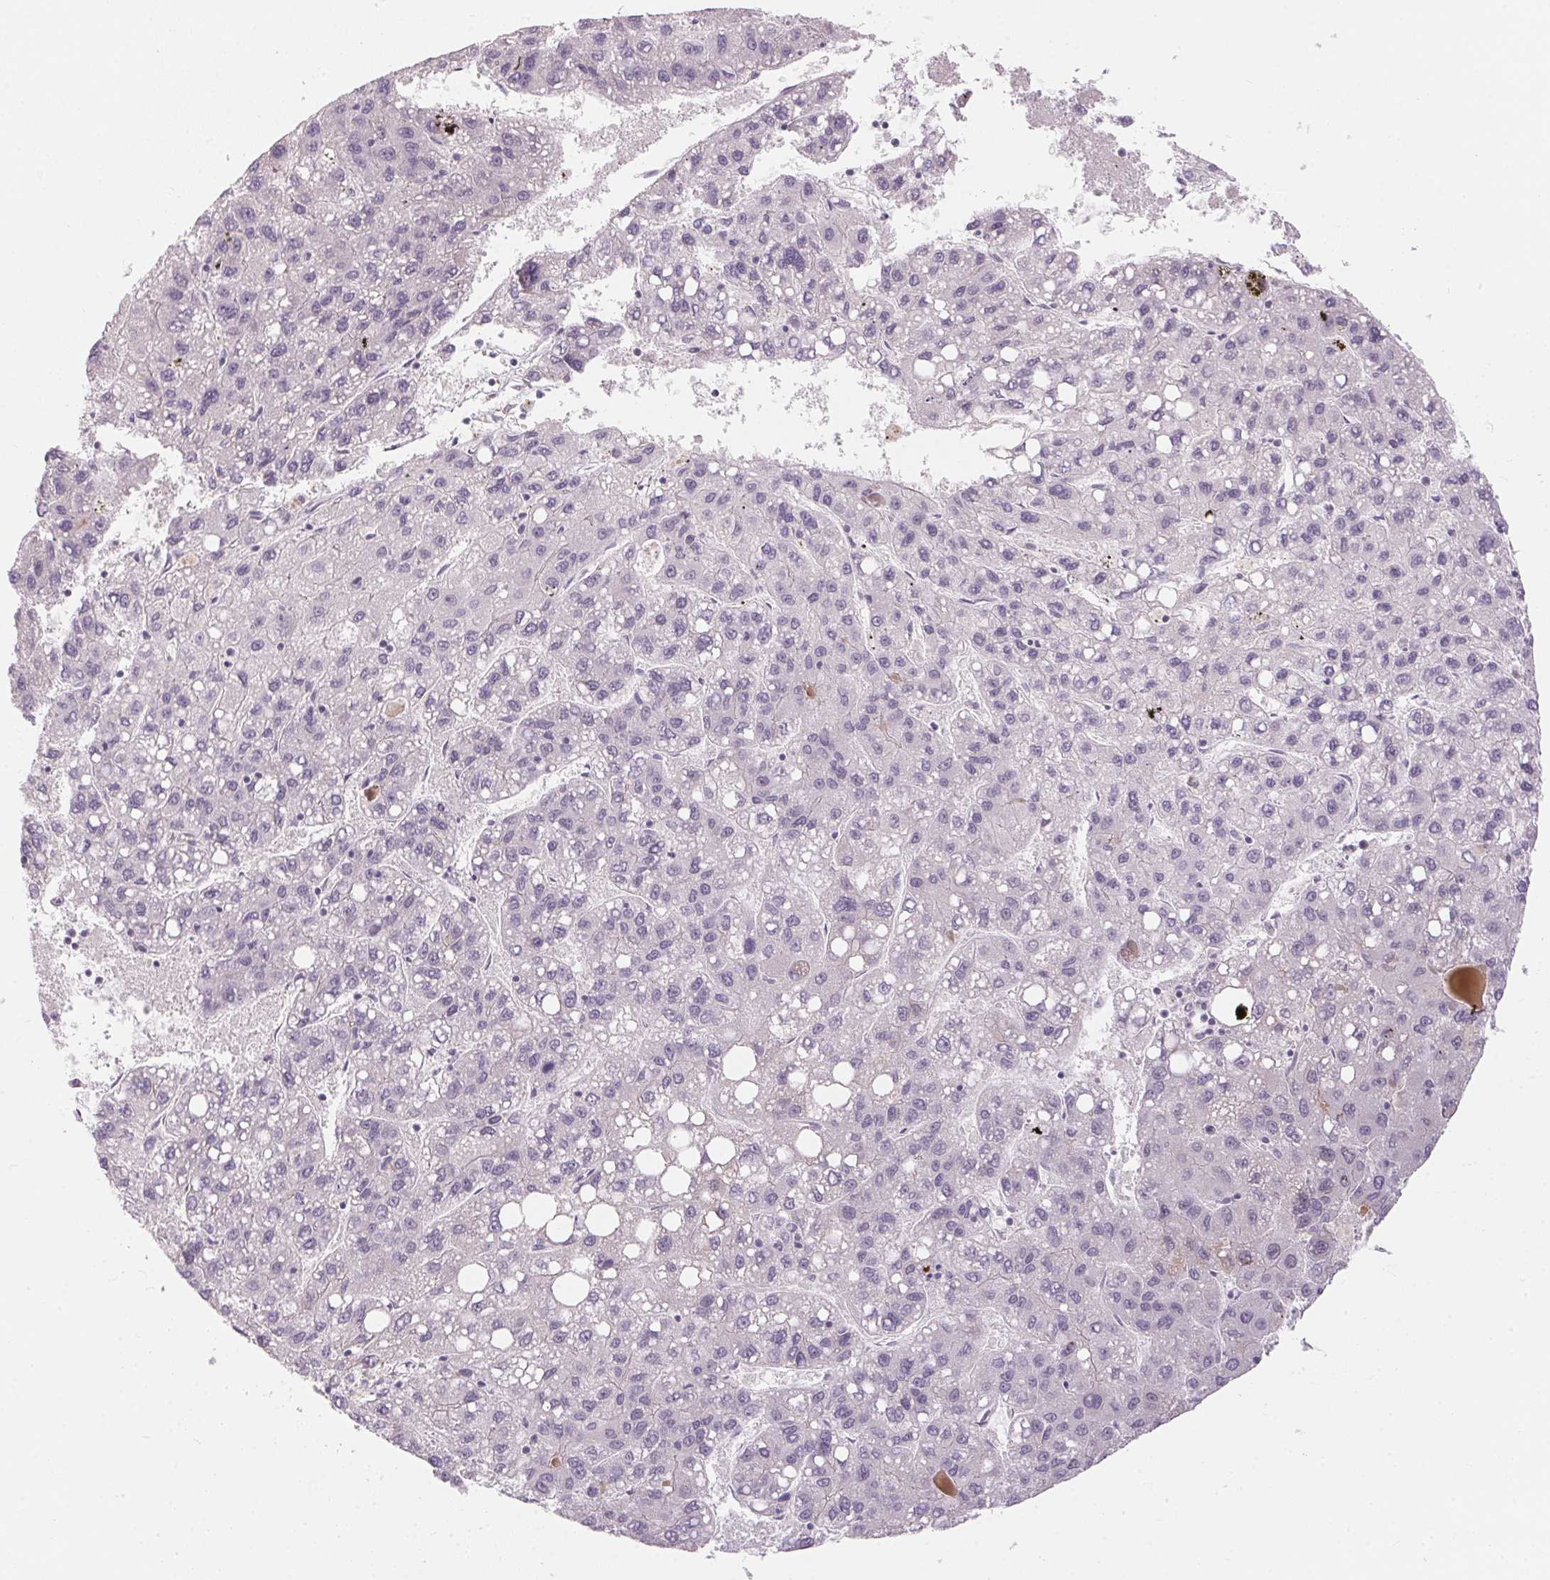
{"staining": {"intensity": "negative", "quantity": "none", "location": "none"}, "tissue": "liver cancer", "cell_type": "Tumor cells", "image_type": "cancer", "snomed": [{"axis": "morphology", "description": "Carcinoma, Hepatocellular, NOS"}, {"axis": "topography", "description": "Liver"}], "caption": "The image exhibits no staining of tumor cells in hepatocellular carcinoma (liver).", "gene": "GDAP1L1", "patient": {"sex": "female", "age": 82}}